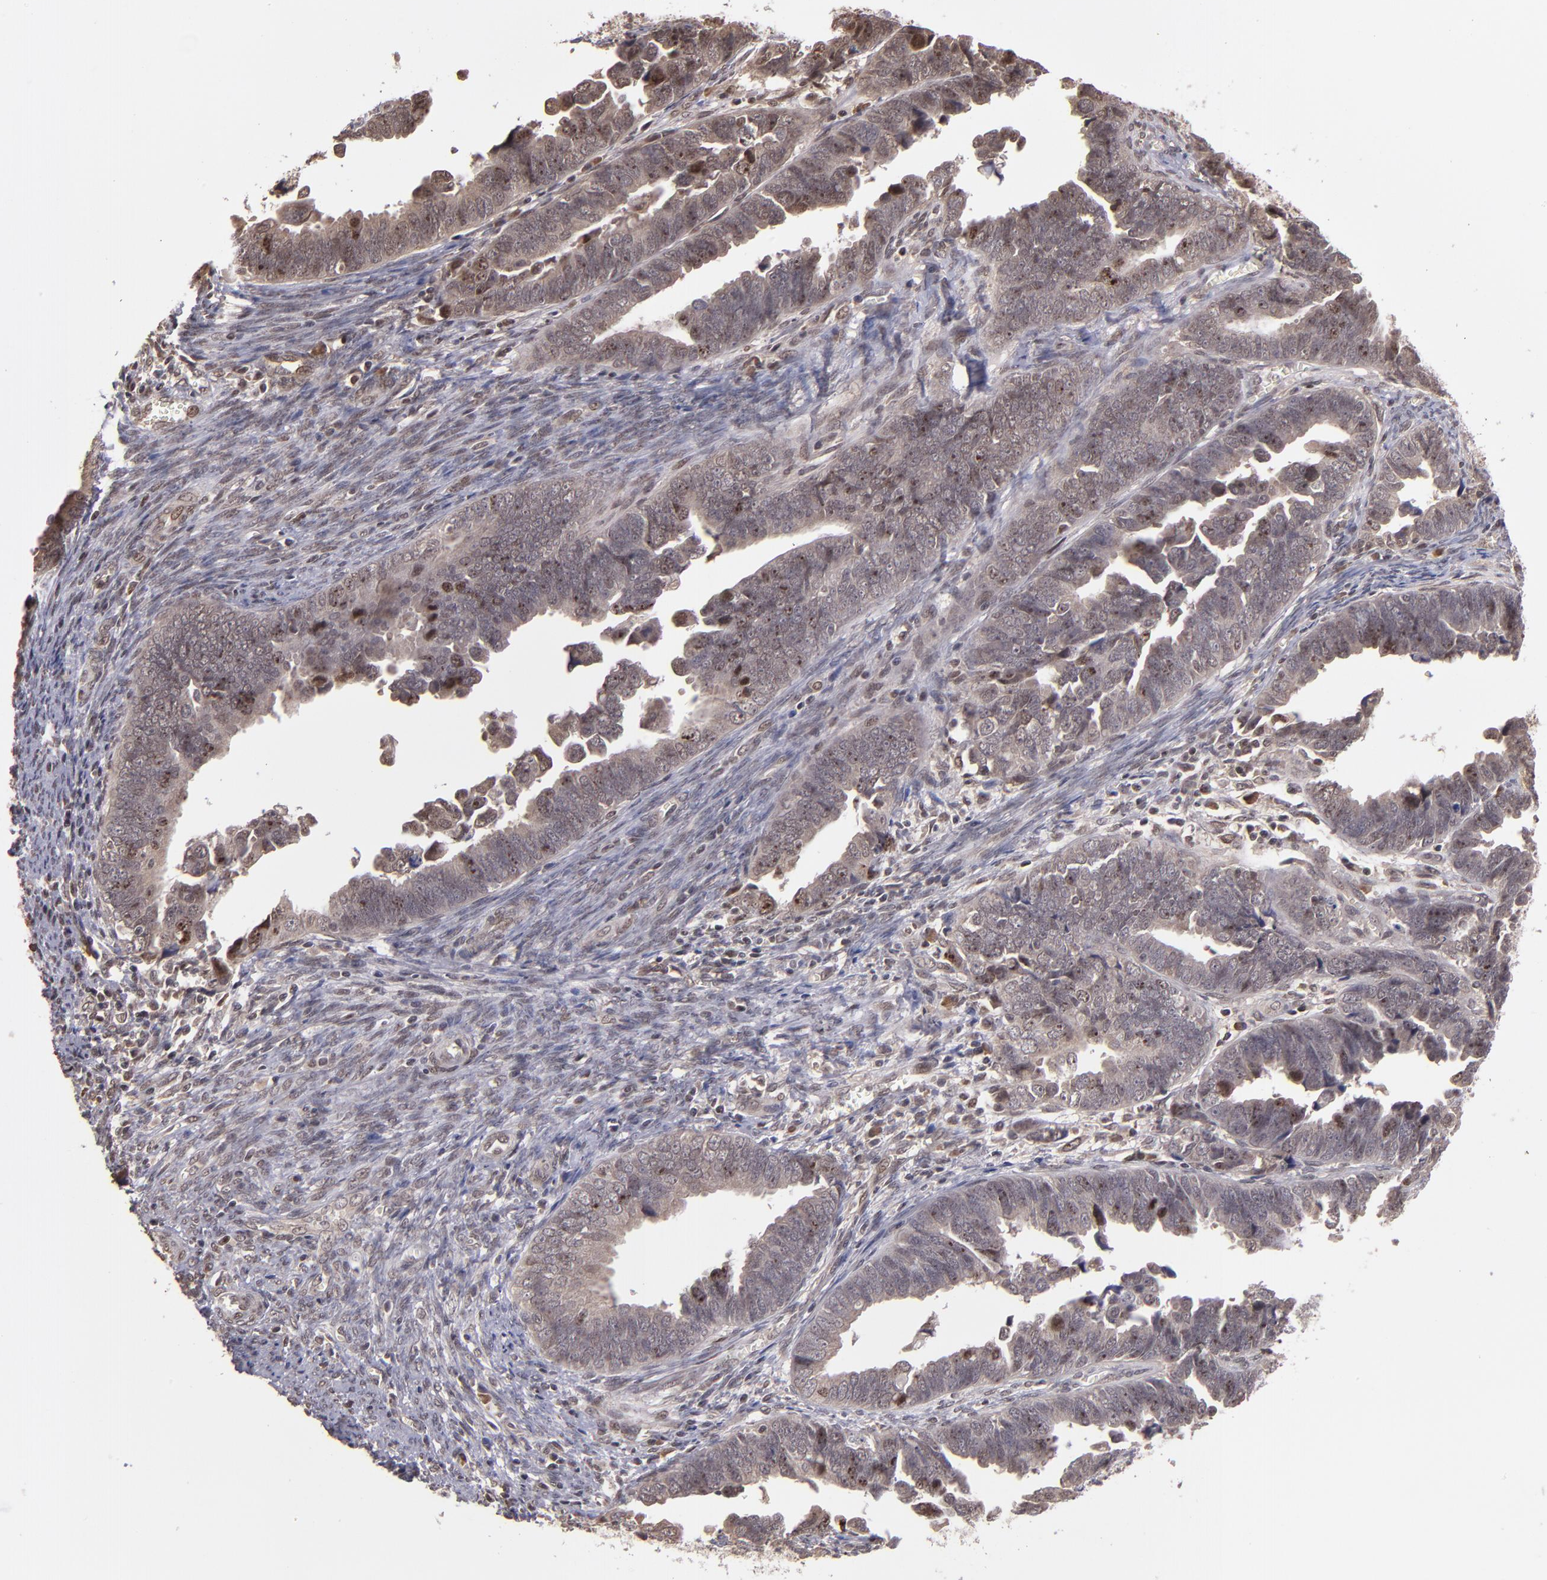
{"staining": {"intensity": "weak", "quantity": "<25%", "location": "cytoplasmic/membranous"}, "tissue": "endometrial cancer", "cell_type": "Tumor cells", "image_type": "cancer", "snomed": [{"axis": "morphology", "description": "Adenocarcinoma, NOS"}, {"axis": "topography", "description": "Endometrium"}], "caption": "High power microscopy histopathology image of an immunohistochemistry (IHC) micrograph of endometrial adenocarcinoma, revealing no significant staining in tumor cells. (DAB (3,3'-diaminobenzidine) immunohistochemistry (IHC) visualized using brightfield microscopy, high magnification).", "gene": "ABHD12B", "patient": {"sex": "female", "age": 75}}